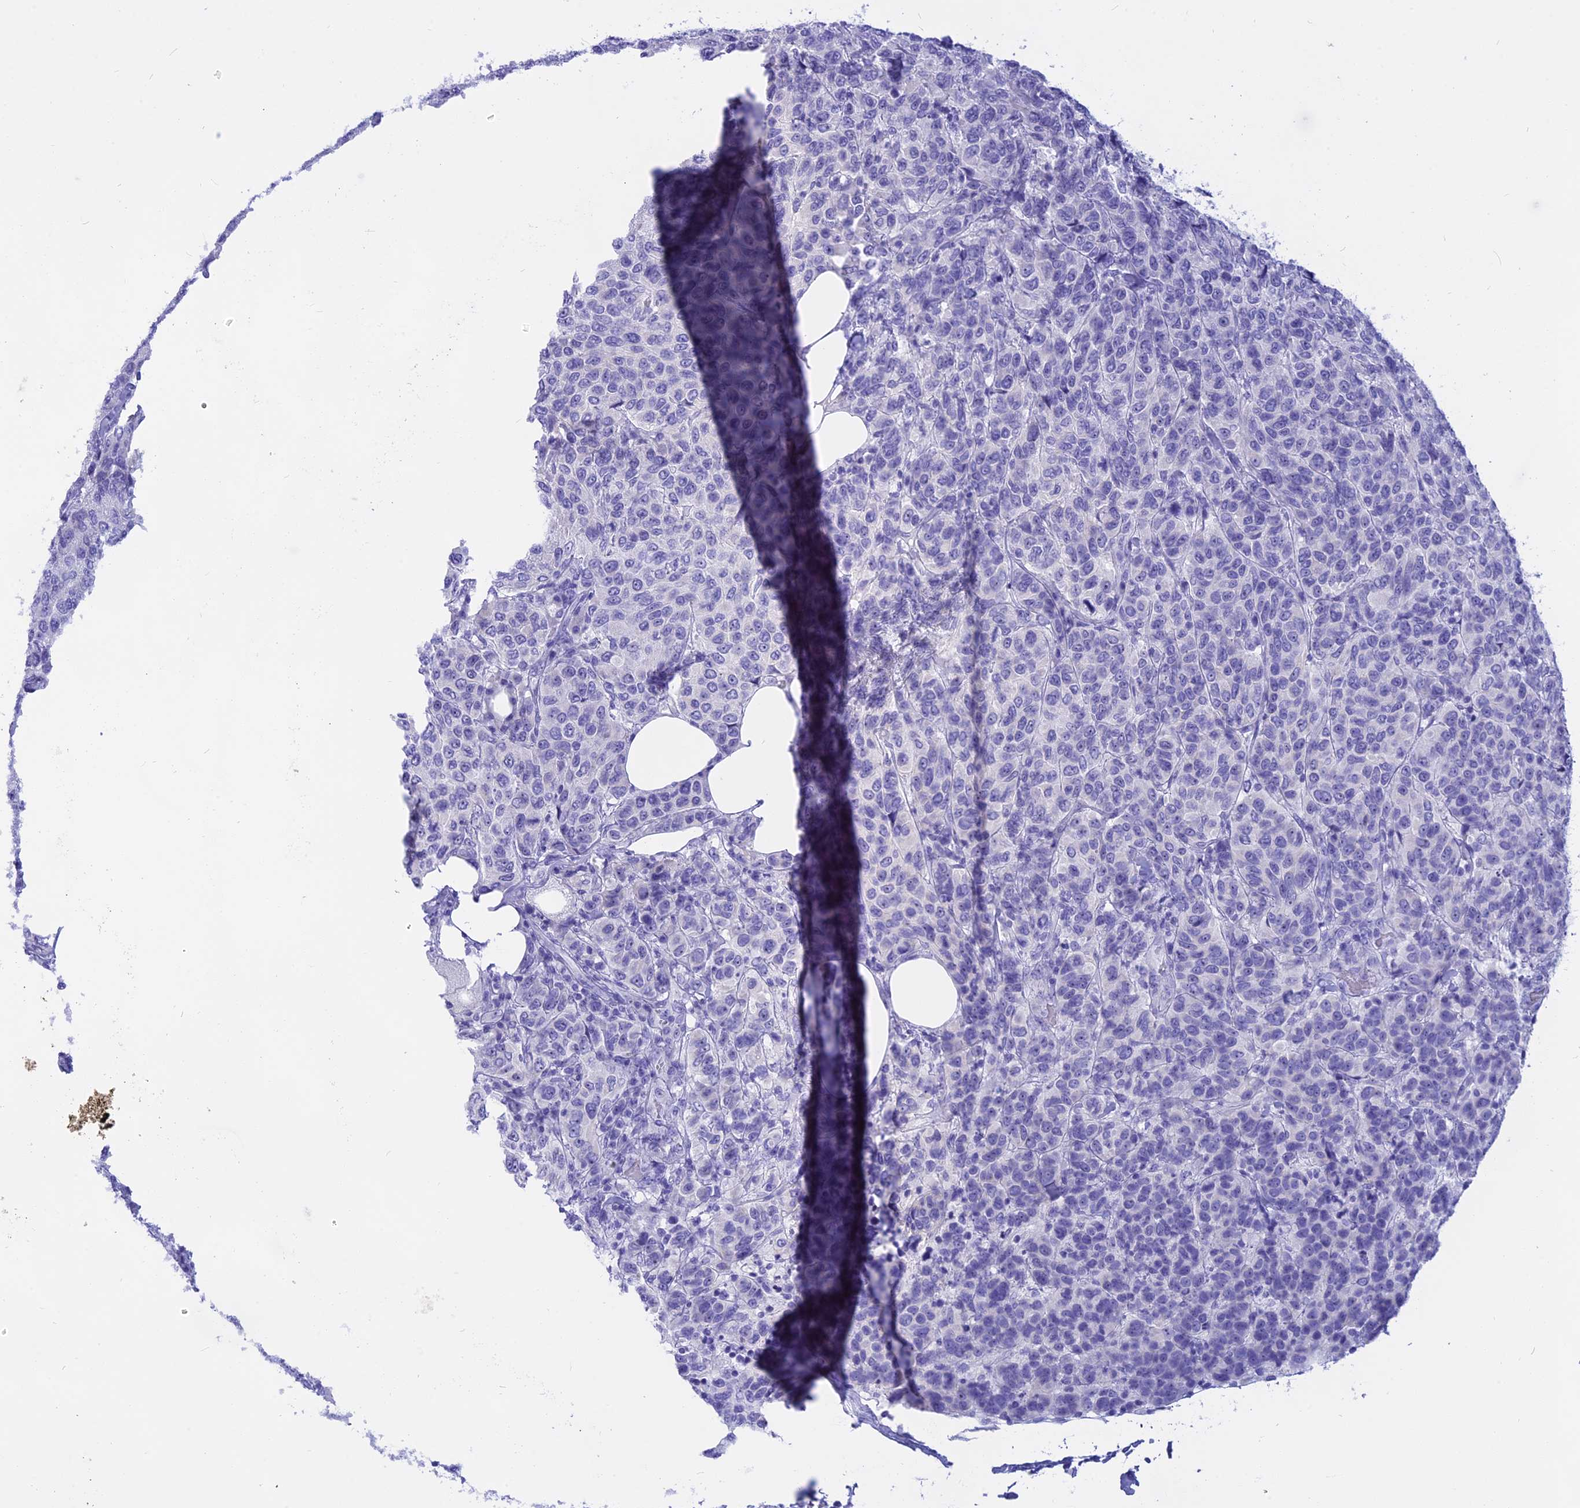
{"staining": {"intensity": "negative", "quantity": "none", "location": "none"}, "tissue": "breast cancer", "cell_type": "Tumor cells", "image_type": "cancer", "snomed": [{"axis": "morphology", "description": "Duct carcinoma"}, {"axis": "topography", "description": "Breast"}], "caption": "IHC photomicrograph of intraductal carcinoma (breast) stained for a protein (brown), which demonstrates no expression in tumor cells.", "gene": "ISCA1", "patient": {"sex": "female", "age": 55}}